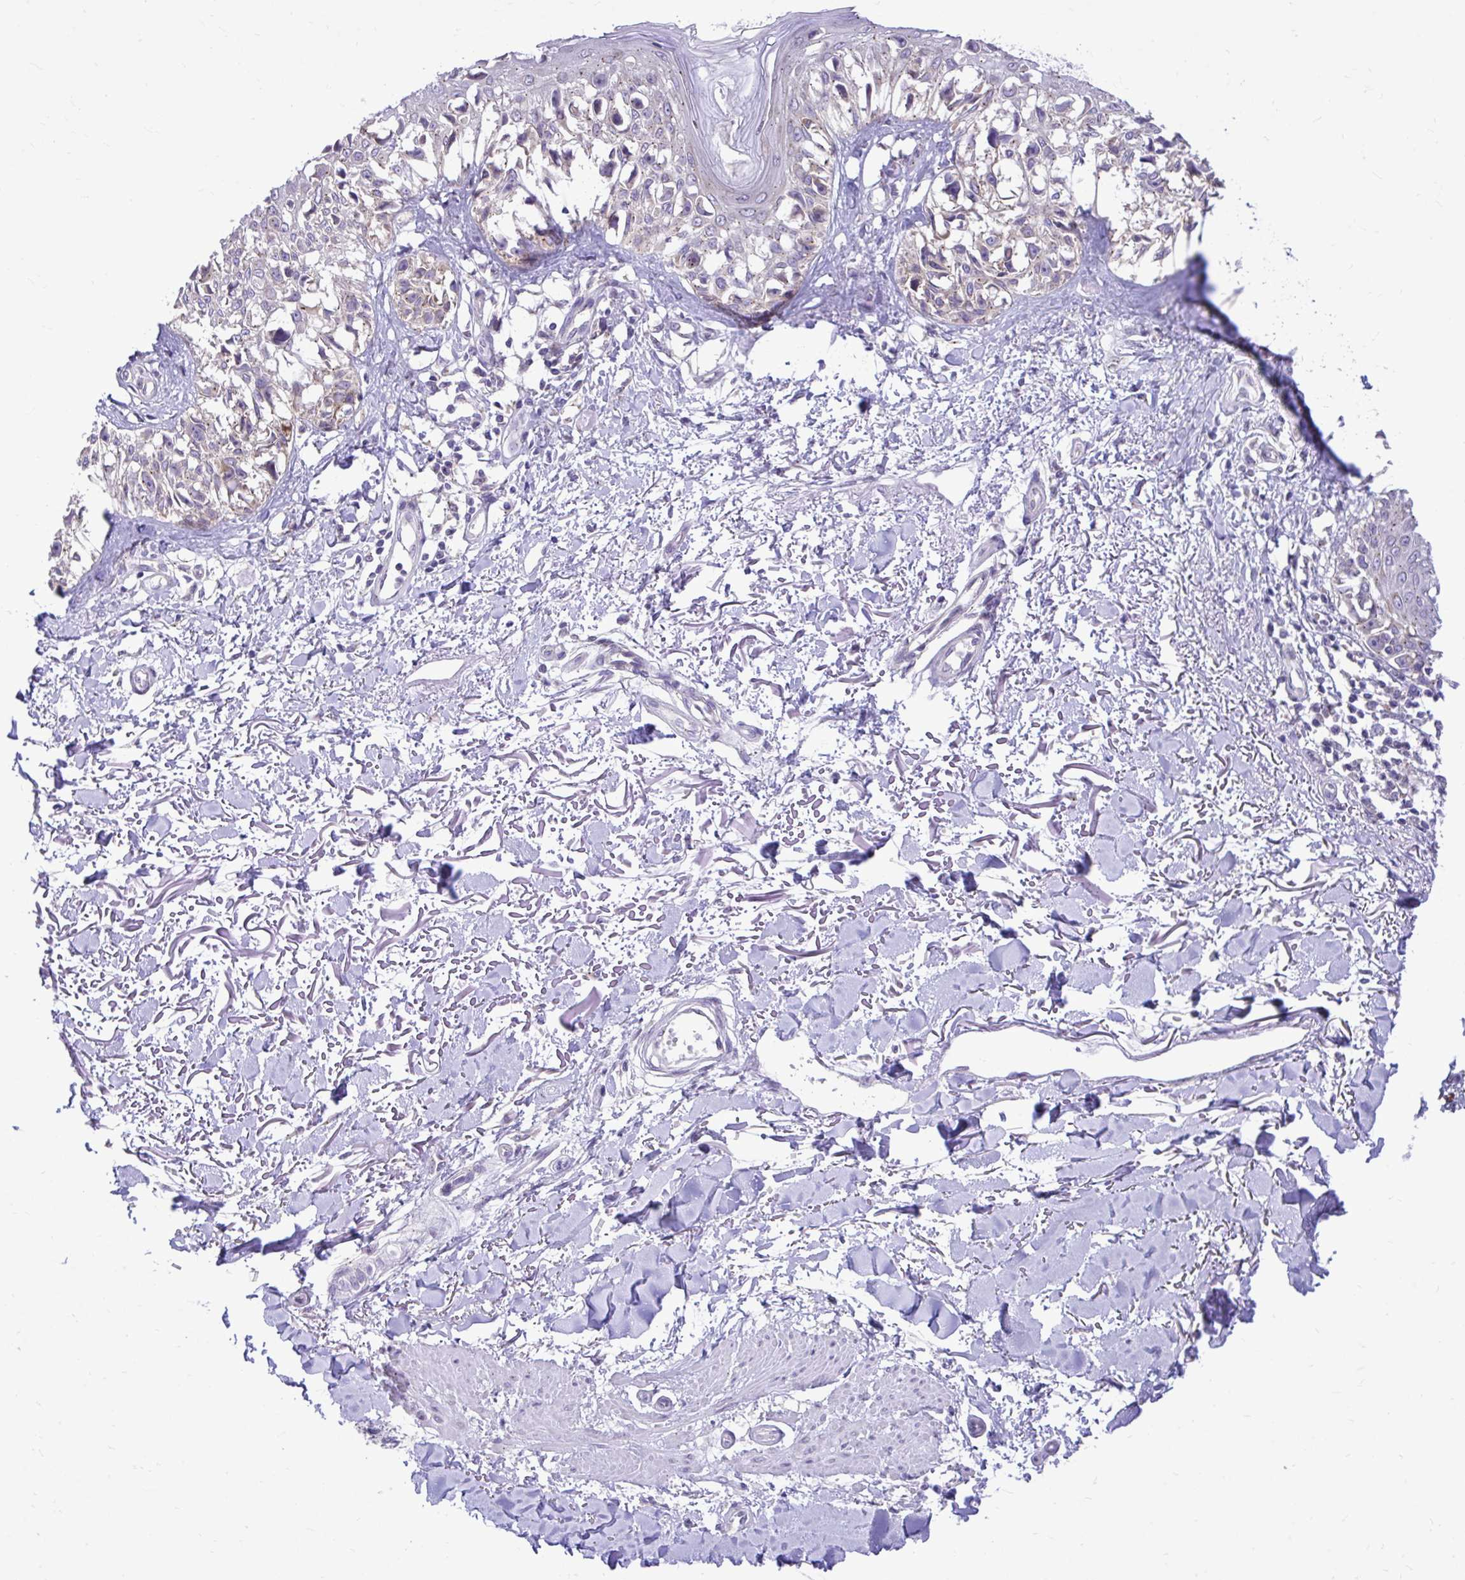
{"staining": {"intensity": "negative", "quantity": "none", "location": "none"}, "tissue": "melanoma", "cell_type": "Tumor cells", "image_type": "cancer", "snomed": [{"axis": "morphology", "description": "Malignant melanoma, NOS"}, {"axis": "topography", "description": "Skin"}], "caption": "The immunohistochemistry micrograph has no significant positivity in tumor cells of melanoma tissue.", "gene": "CEACAM18", "patient": {"sex": "male", "age": 73}}